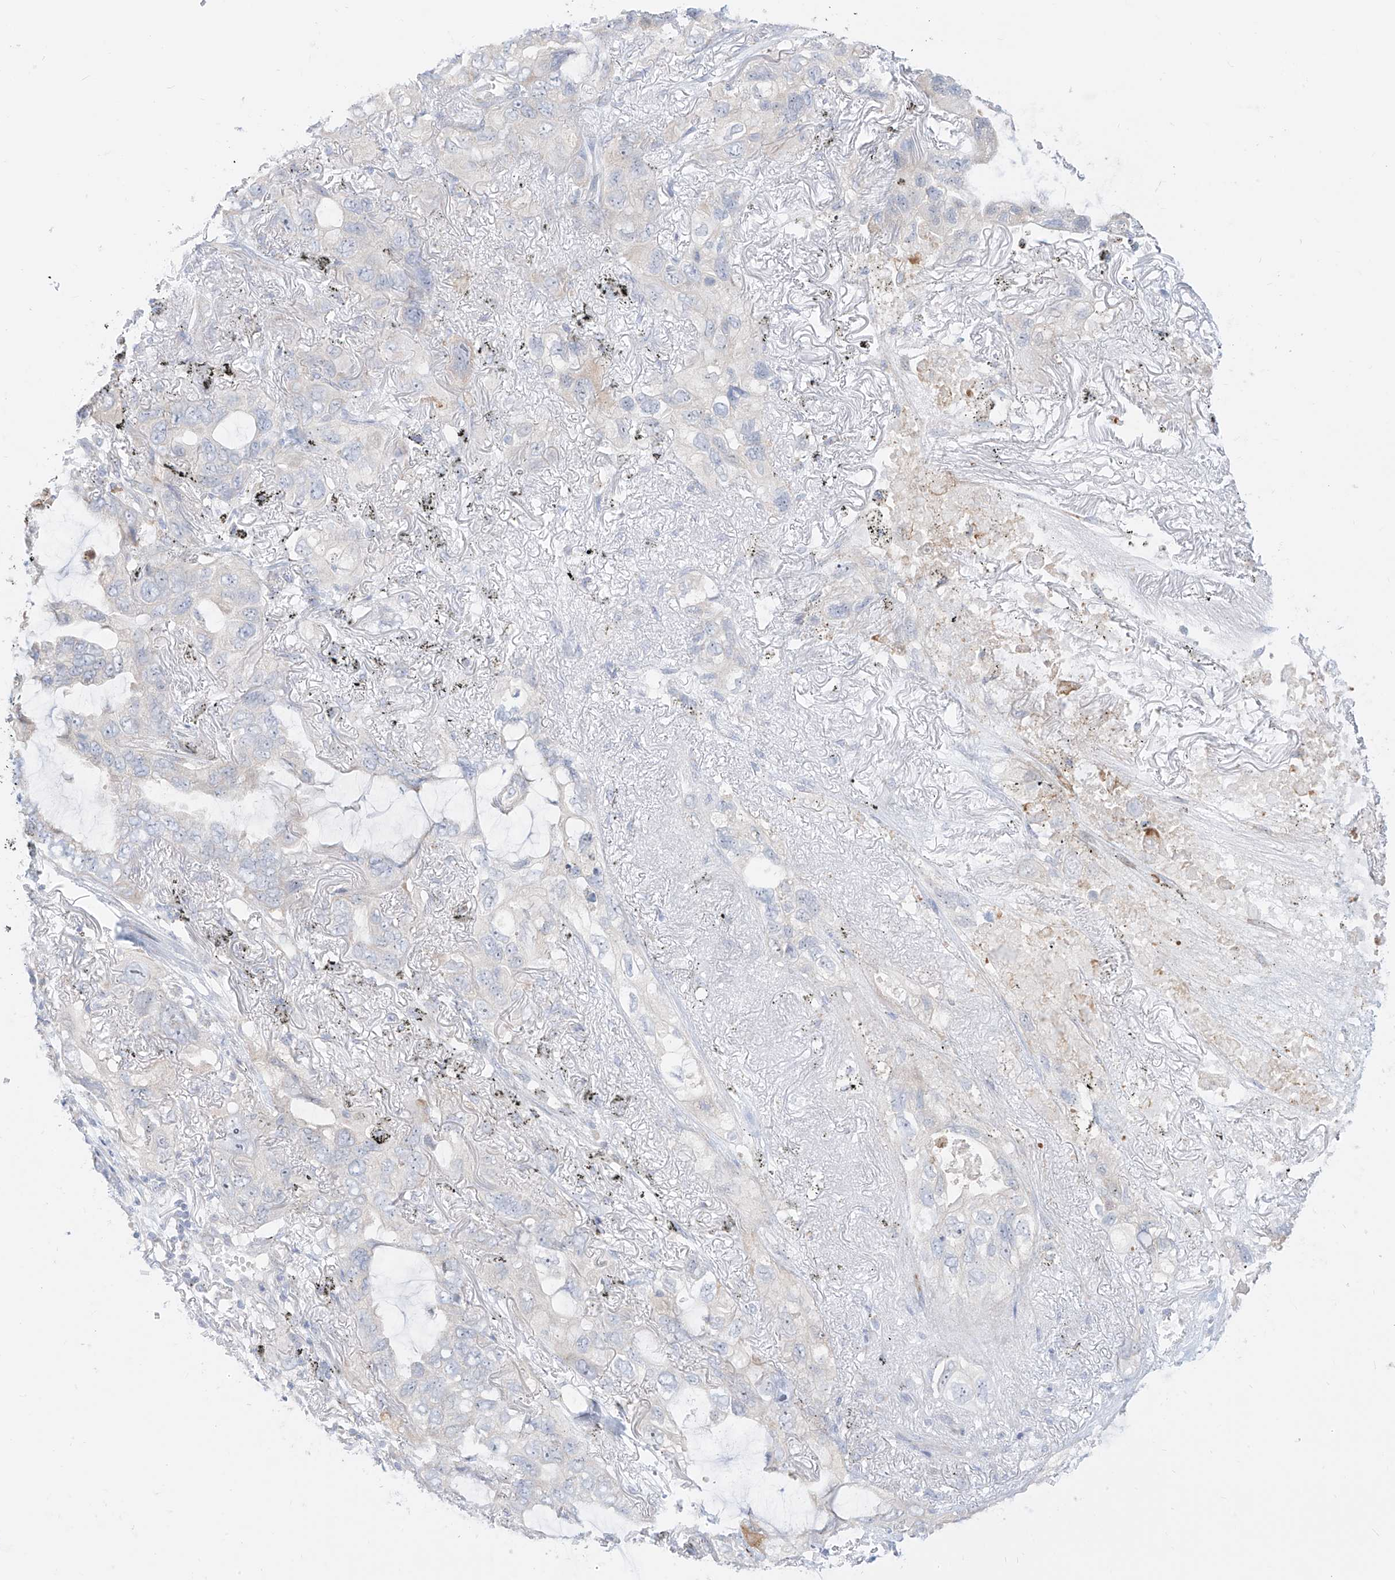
{"staining": {"intensity": "negative", "quantity": "none", "location": "none"}, "tissue": "lung cancer", "cell_type": "Tumor cells", "image_type": "cancer", "snomed": [{"axis": "morphology", "description": "Squamous cell carcinoma, NOS"}, {"axis": "topography", "description": "Lung"}], "caption": "A photomicrograph of human squamous cell carcinoma (lung) is negative for staining in tumor cells.", "gene": "SYTL3", "patient": {"sex": "female", "age": 73}}